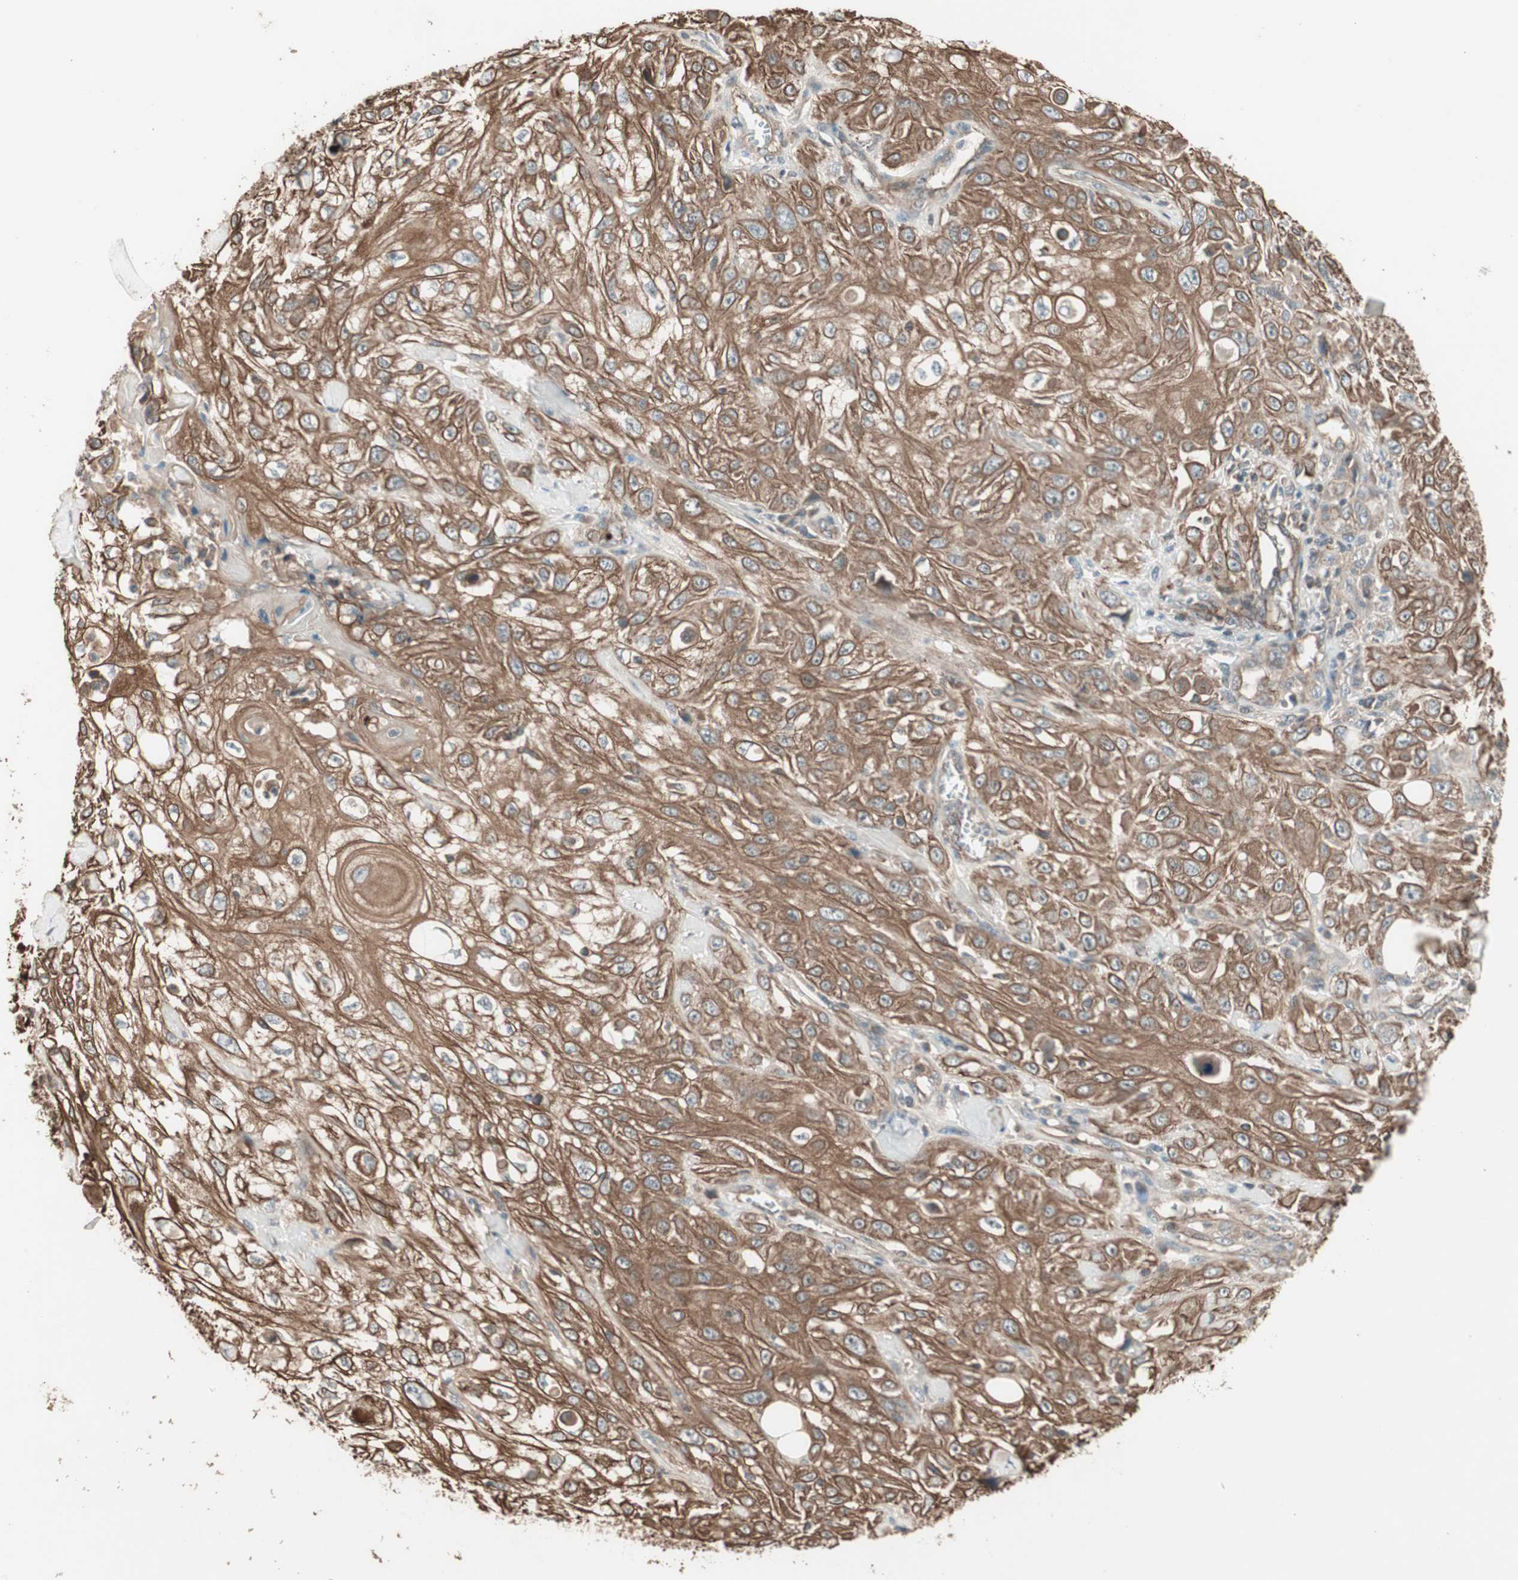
{"staining": {"intensity": "strong", "quantity": ">75%", "location": "cytoplasmic/membranous"}, "tissue": "skin cancer", "cell_type": "Tumor cells", "image_type": "cancer", "snomed": [{"axis": "morphology", "description": "Squamous cell carcinoma, NOS"}, {"axis": "morphology", "description": "Squamous cell carcinoma, metastatic, NOS"}, {"axis": "topography", "description": "Skin"}, {"axis": "topography", "description": "Lymph node"}], "caption": "Skin cancer stained with a protein marker exhibits strong staining in tumor cells.", "gene": "TFPI", "patient": {"sex": "male", "age": 75}}